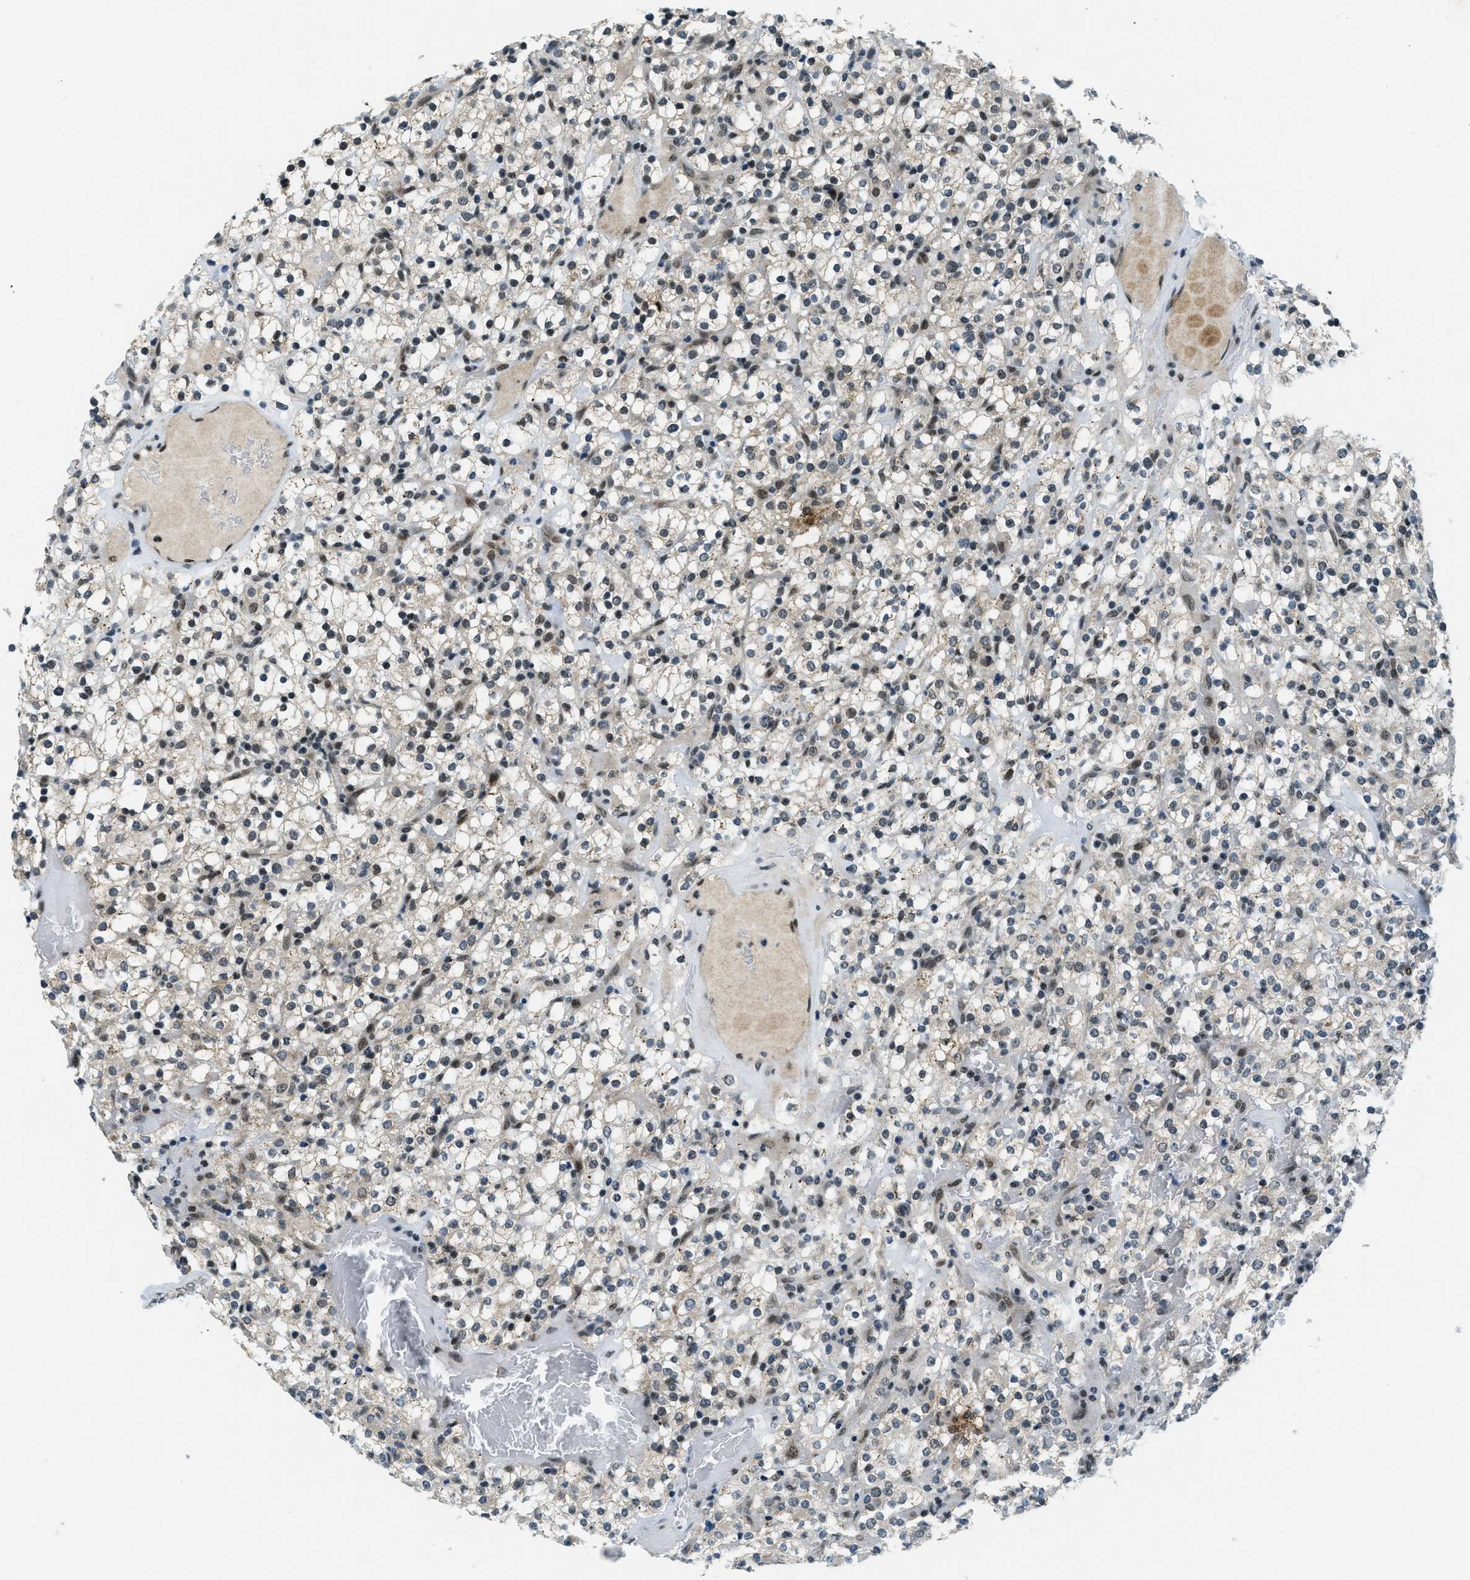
{"staining": {"intensity": "weak", "quantity": "<25%", "location": "nuclear"}, "tissue": "renal cancer", "cell_type": "Tumor cells", "image_type": "cancer", "snomed": [{"axis": "morphology", "description": "Normal tissue, NOS"}, {"axis": "morphology", "description": "Adenocarcinoma, NOS"}, {"axis": "topography", "description": "Kidney"}], "caption": "A histopathology image of renal cancer (adenocarcinoma) stained for a protein displays no brown staining in tumor cells.", "gene": "KLF6", "patient": {"sex": "female", "age": 72}}